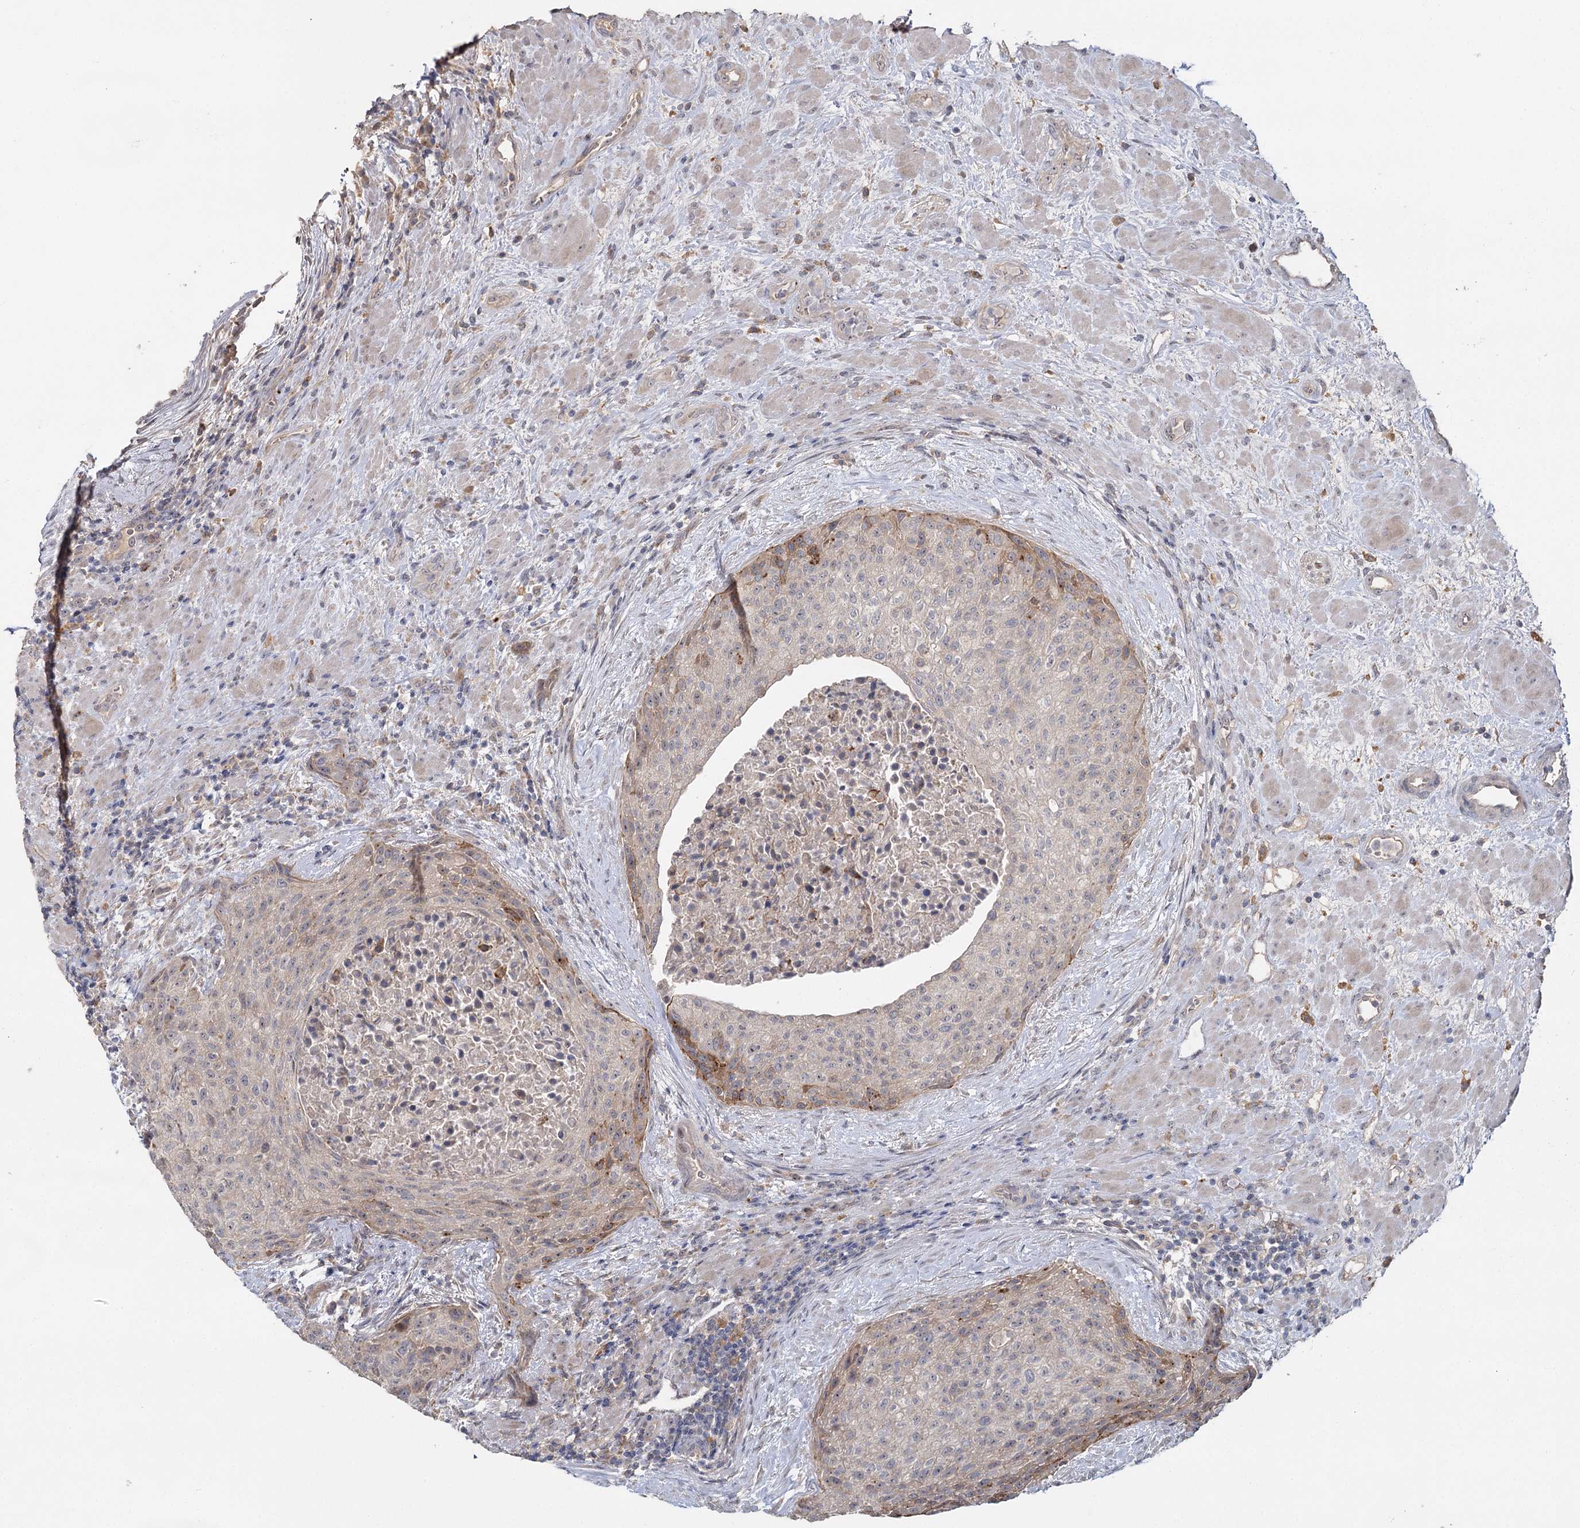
{"staining": {"intensity": "negative", "quantity": "none", "location": "none"}, "tissue": "urothelial cancer", "cell_type": "Tumor cells", "image_type": "cancer", "snomed": [{"axis": "morphology", "description": "Normal tissue, NOS"}, {"axis": "morphology", "description": "Urothelial carcinoma, NOS"}, {"axis": "topography", "description": "Urinary bladder"}, {"axis": "topography", "description": "Peripheral nerve tissue"}], "caption": "Immunohistochemistry image of urothelial cancer stained for a protein (brown), which exhibits no positivity in tumor cells.", "gene": "ANGPTL5", "patient": {"sex": "male", "age": 35}}